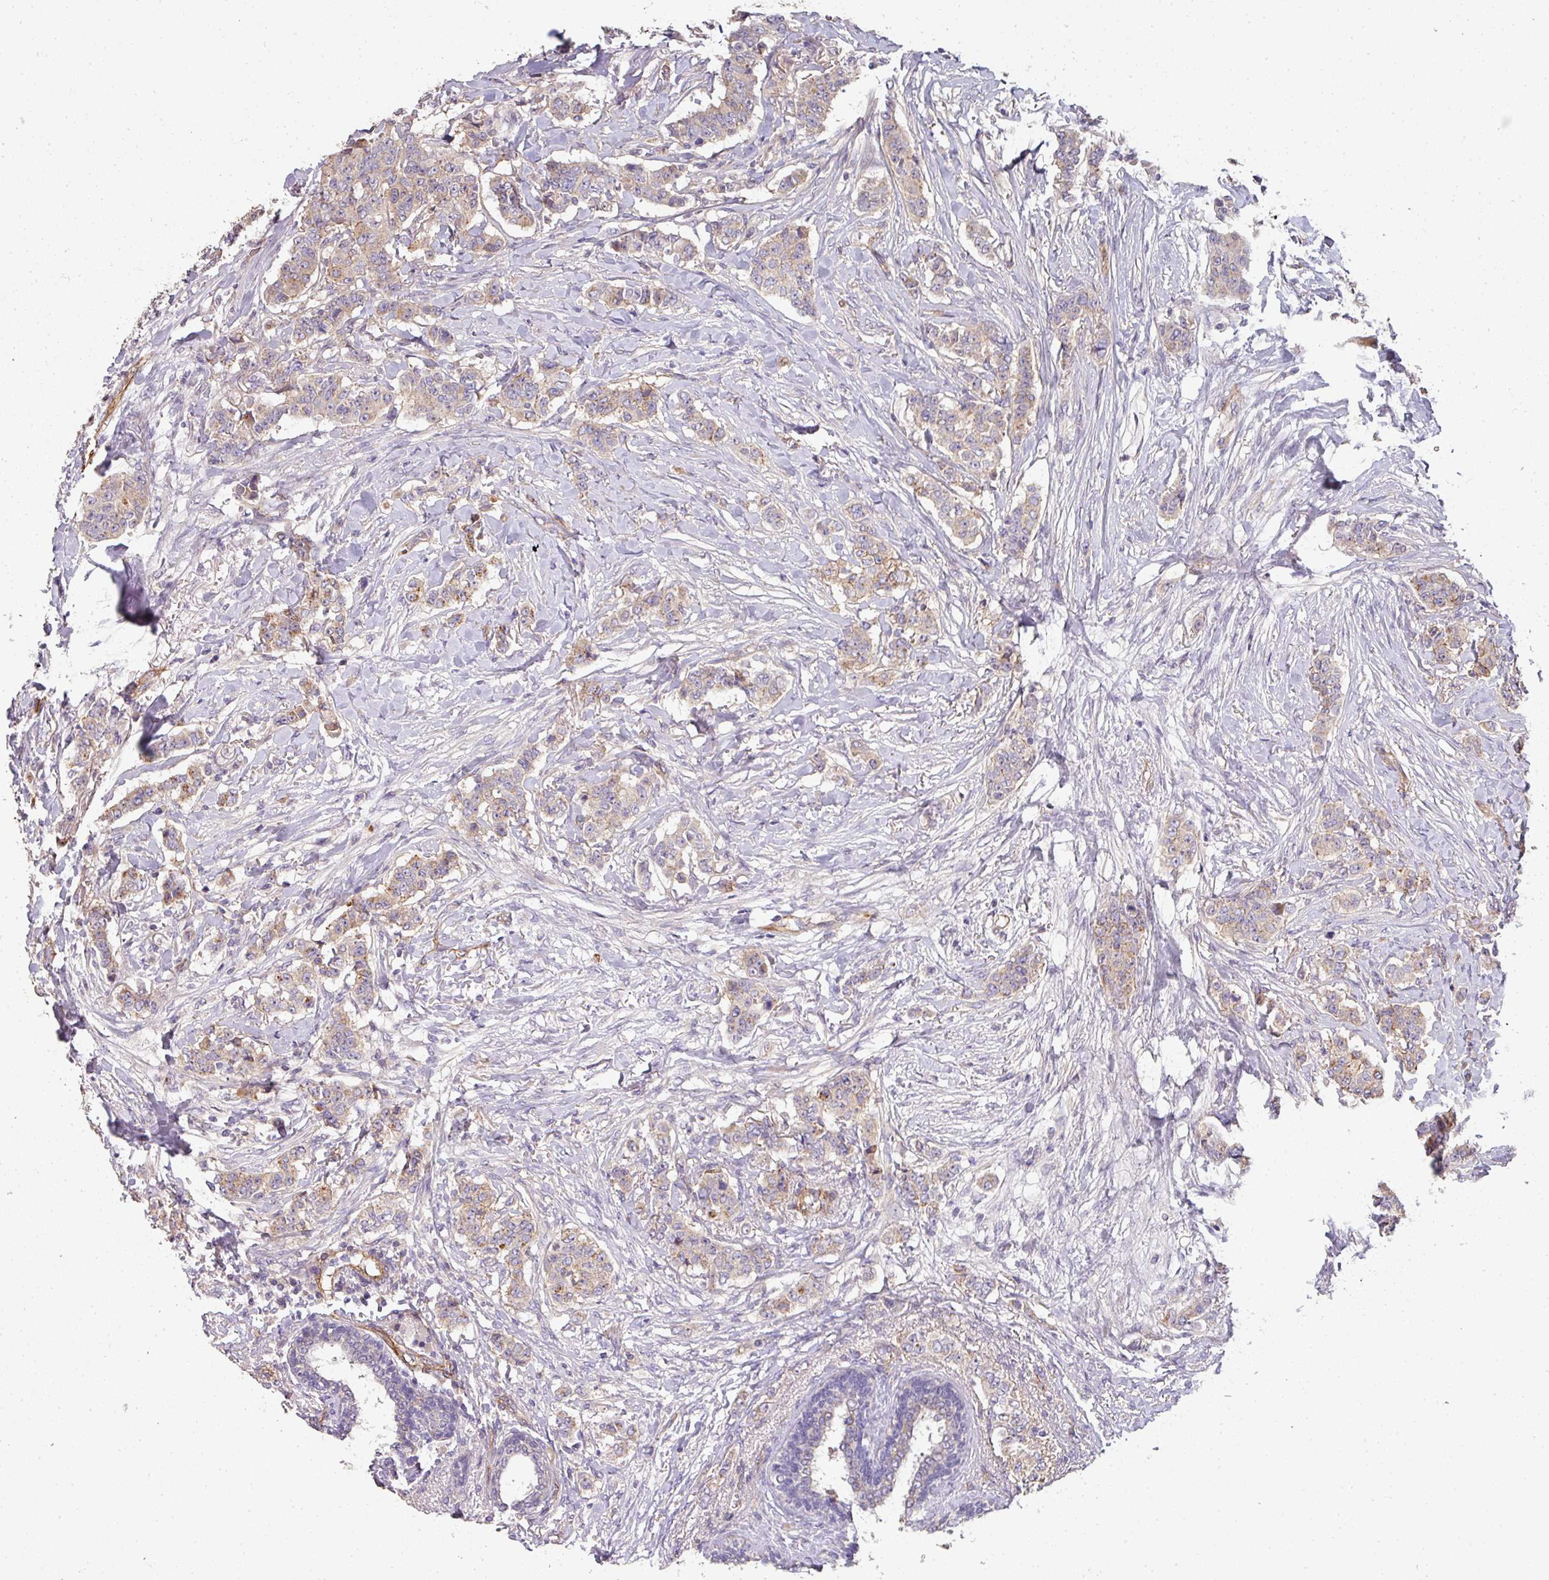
{"staining": {"intensity": "weak", "quantity": ">75%", "location": "cytoplasmic/membranous"}, "tissue": "breast cancer", "cell_type": "Tumor cells", "image_type": "cancer", "snomed": [{"axis": "morphology", "description": "Duct carcinoma"}, {"axis": "topography", "description": "Breast"}], "caption": "IHC of human breast infiltrating ductal carcinoma displays low levels of weak cytoplasmic/membranous positivity in about >75% of tumor cells. (Brightfield microscopy of DAB IHC at high magnification).", "gene": "PCDH1", "patient": {"sex": "female", "age": 40}}